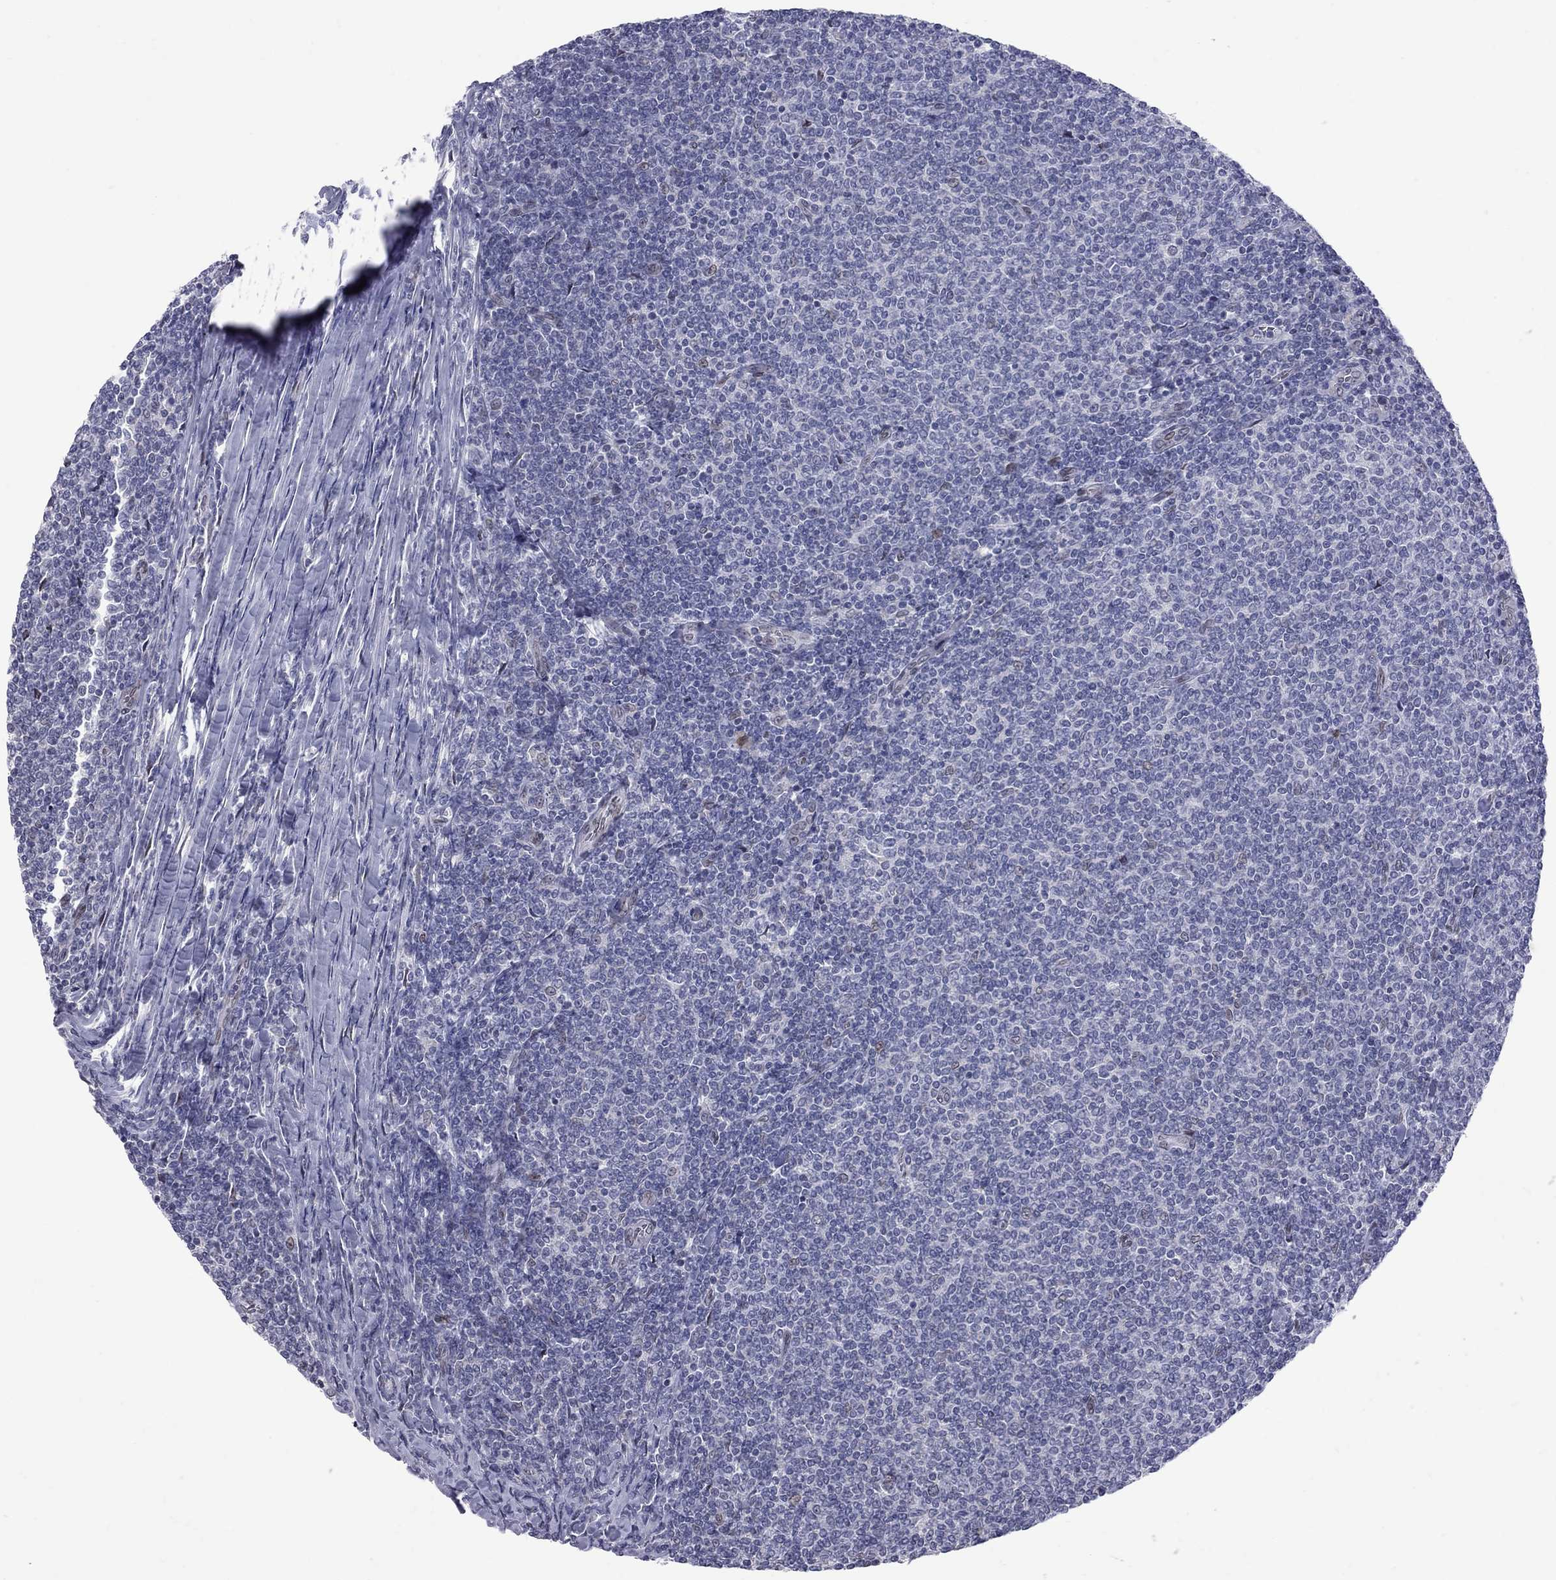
{"staining": {"intensity": "negative", "quantity": "none", "location": "none"}, "tissue": "lymphoma", "cell_type": "Tumor cells", "image_type": "cancer", "snomed": [{"axis": "morphology", "description": "Malignant lymphoma, non-Hodgkin's type, Low grade"}, {"axis": "topography", "description": "Lymph node"}], "caption": "This is an immunohistochemistry (IHC) photomicrograph of human low-grade malignant lymphoma, non-Hodgkin's type. There is no positivity in tumor cells.", "gene": "CLTCL1", "patient": {"sex": "male", "age": 52}}